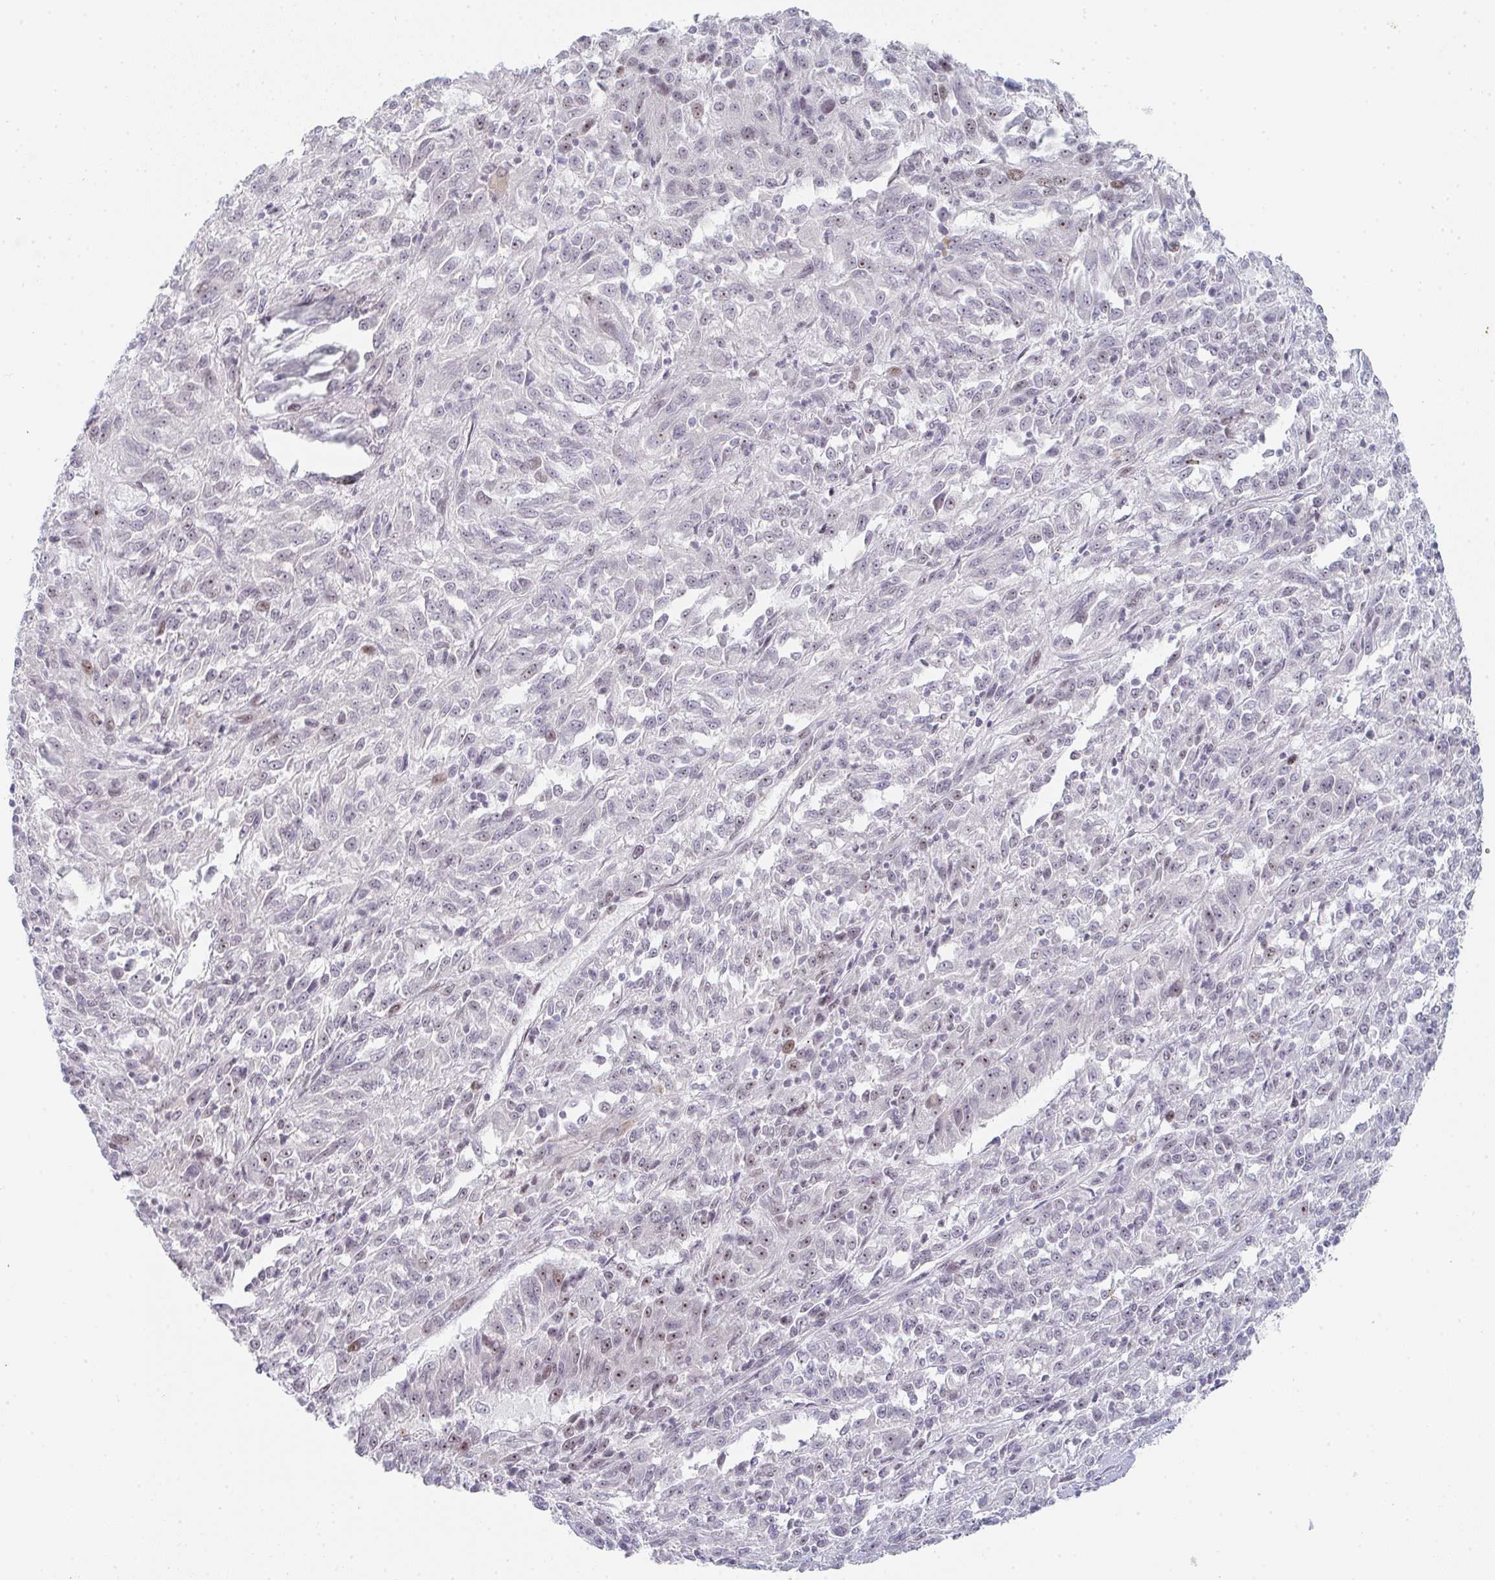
{"staining": {"intensity": "negative", "quantity": "none", "location": "none"}, "tissue": "melanoma", "cell_type": "Tumor cells", "image_type": "cancer", "snomed": [{"axis": "morphology", "description": "Malignant melanoma, Metastatic site"}, {"axis": "topography", "description": "Lung"}], "caption": "Tumor cells are negative for protein expression in human malignant melanoma (metastatic site).", "gene": "POU2AF2", "patient": {"sex": "male", "age": 64}}